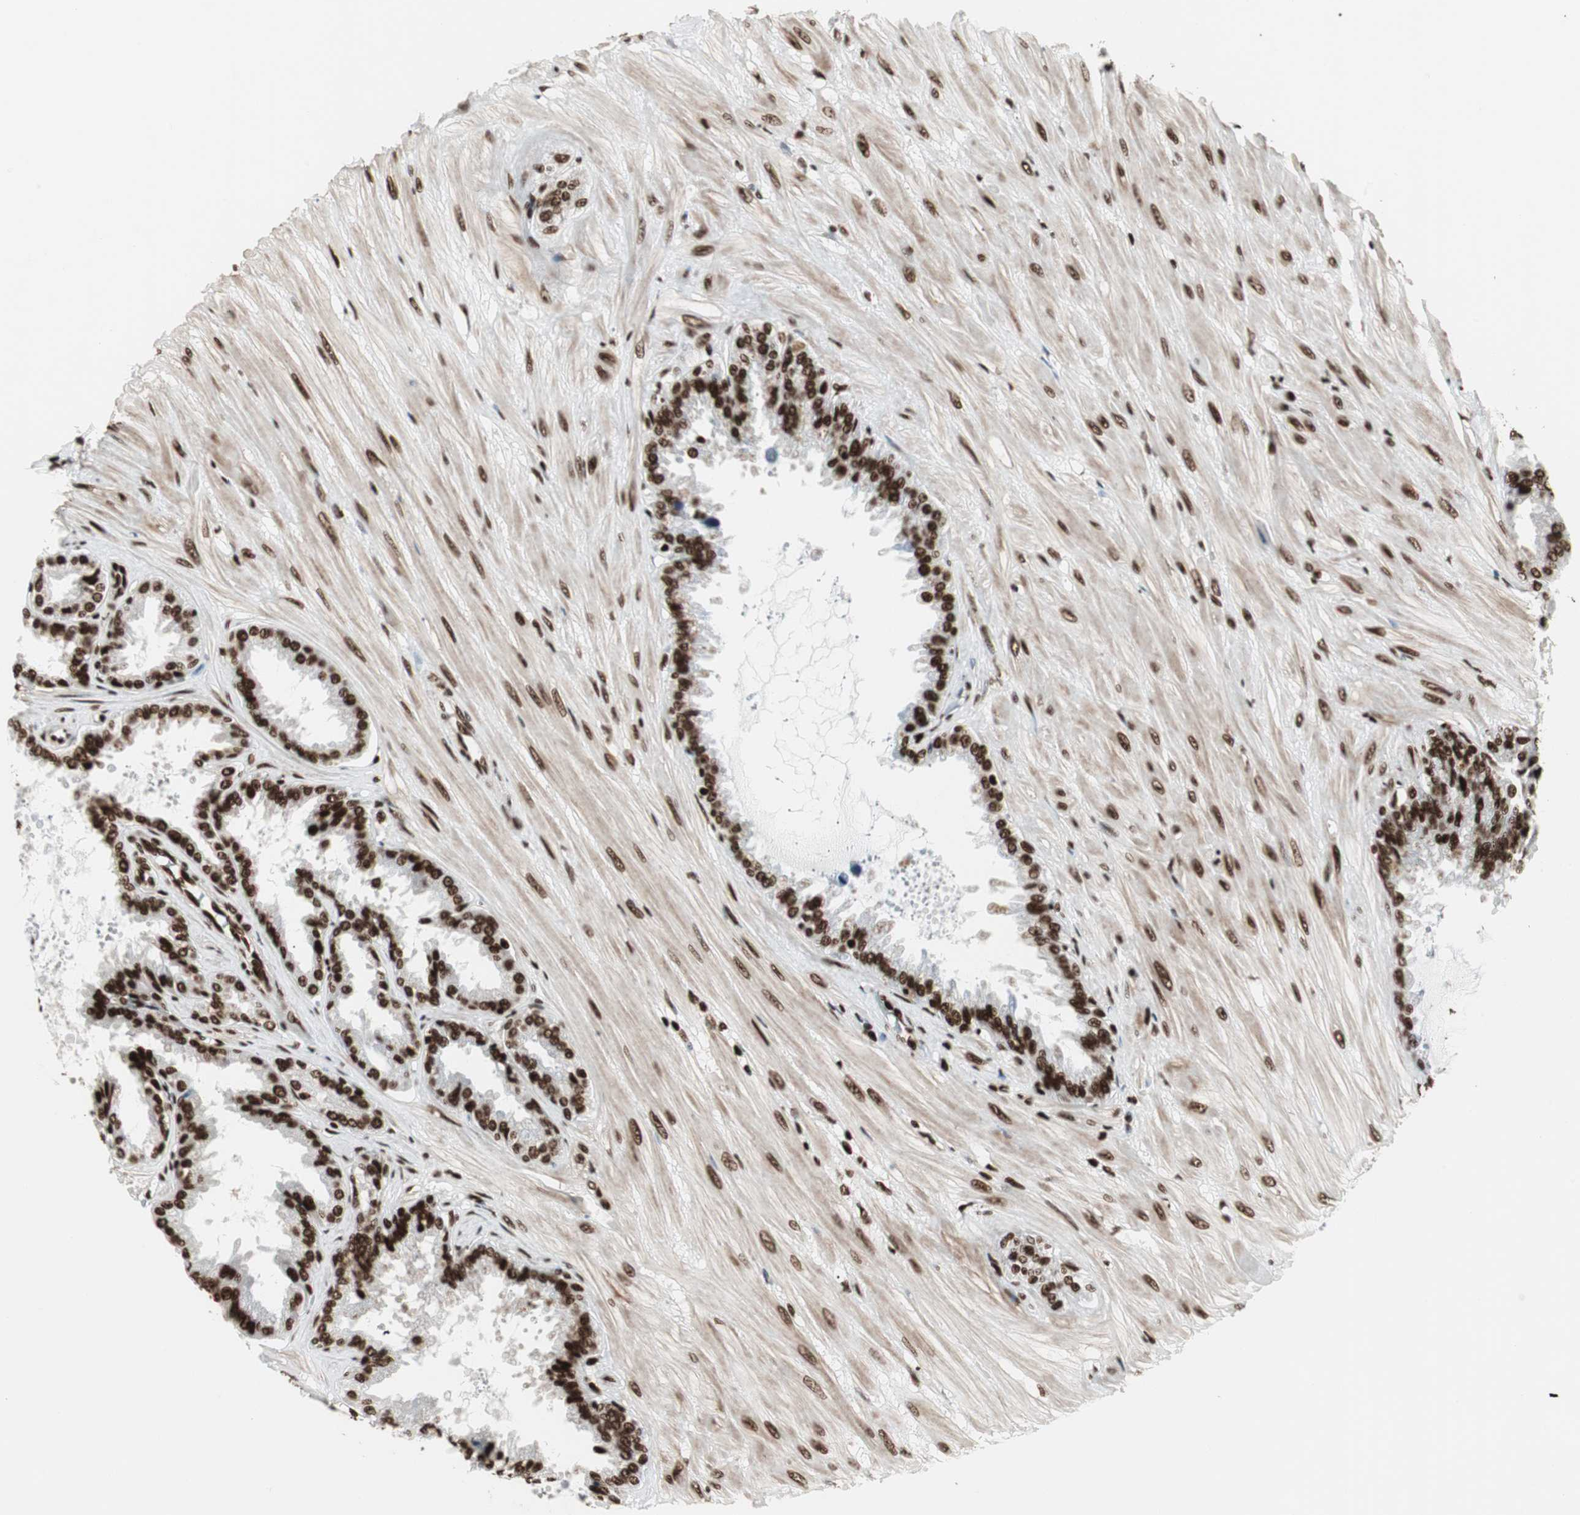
{"staining": {"intensity": "strong", "quantity": ">75%", "location": "nuclear"}, "tissue": "seminal vesicle", "cell_type": "Glandular cells", "image_type": "normal", "snomed": [{"axis": "morphology", "description": "Normal tissue, NOS"}, {"axis": "topography", "description": "Seminal veicle"}], "caption": "Normal seminal vesicle was stained to show a protein in brown. There is high levels of strong nuclear staining in approximately >75% of glandular cells. The staining was performed using DAB to visualize the protein expression in brown, while the nuclei were stained in blue with hematoxylin (Magnification: 20x).", "gene": "MTA2", "patient": {"sex": "male", "age": 46}}